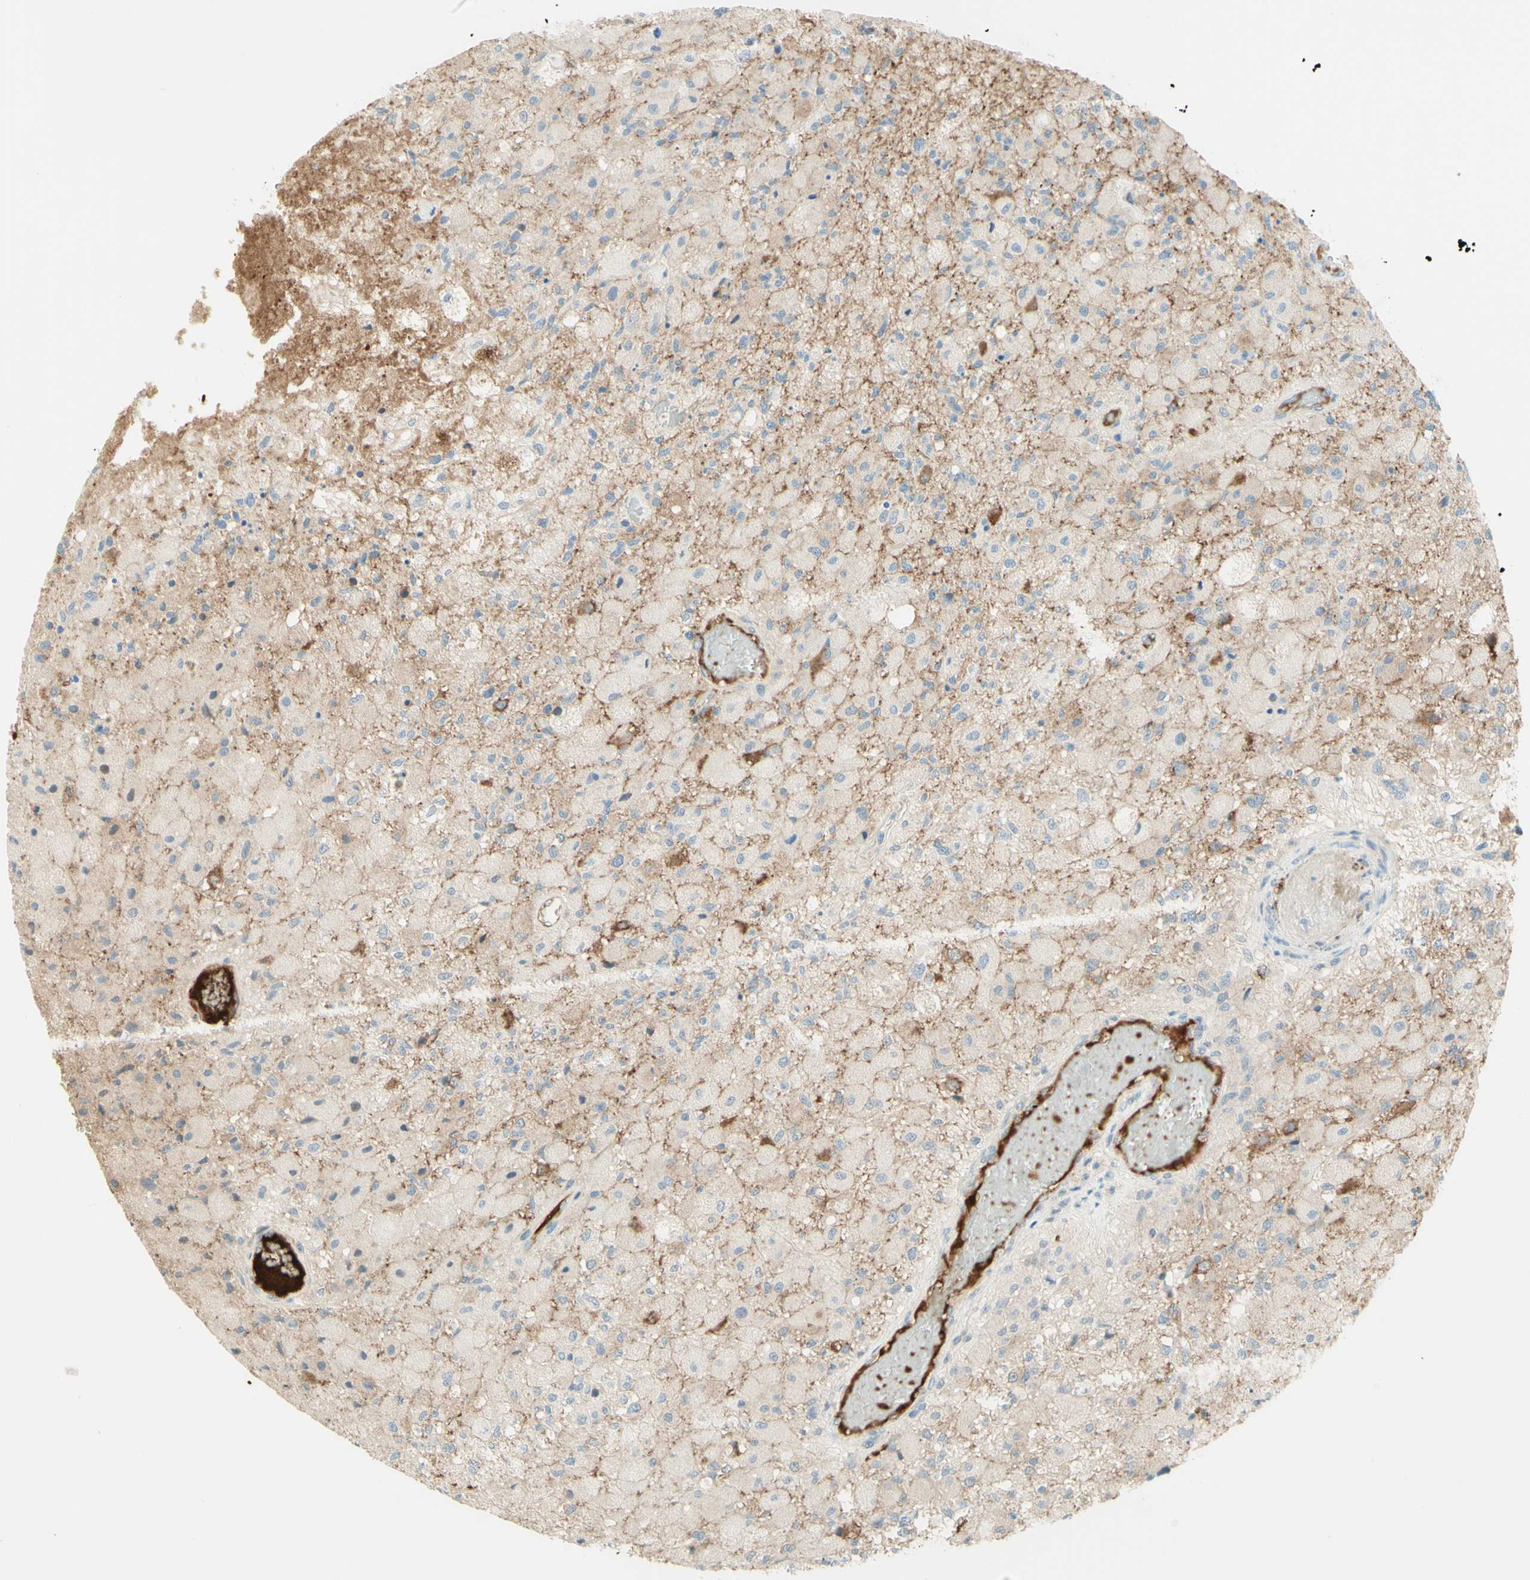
{"staining": {"intensity": "negative", "quantity": "none", "location": "none"}, "tissue": "glioma", "cell_type": "Tumor cells", "image_type": "cancer", "snomed": [{"axis": "morphology", "description": "Normal tissue, NOS"}, {"axis": "morphology", "description": "Glioma, malignant, High grade"}, {"axis": "topography", "description": "Cerebral cortex"}], "caption": "Immunohistochemistry (IHC) micrograph of malignant high-grade glioma stained for a protein (brown), which shows no expression in tumor cells.", "gene": "ANGPT2", "patient": {"sex": "male", "age": 77}}